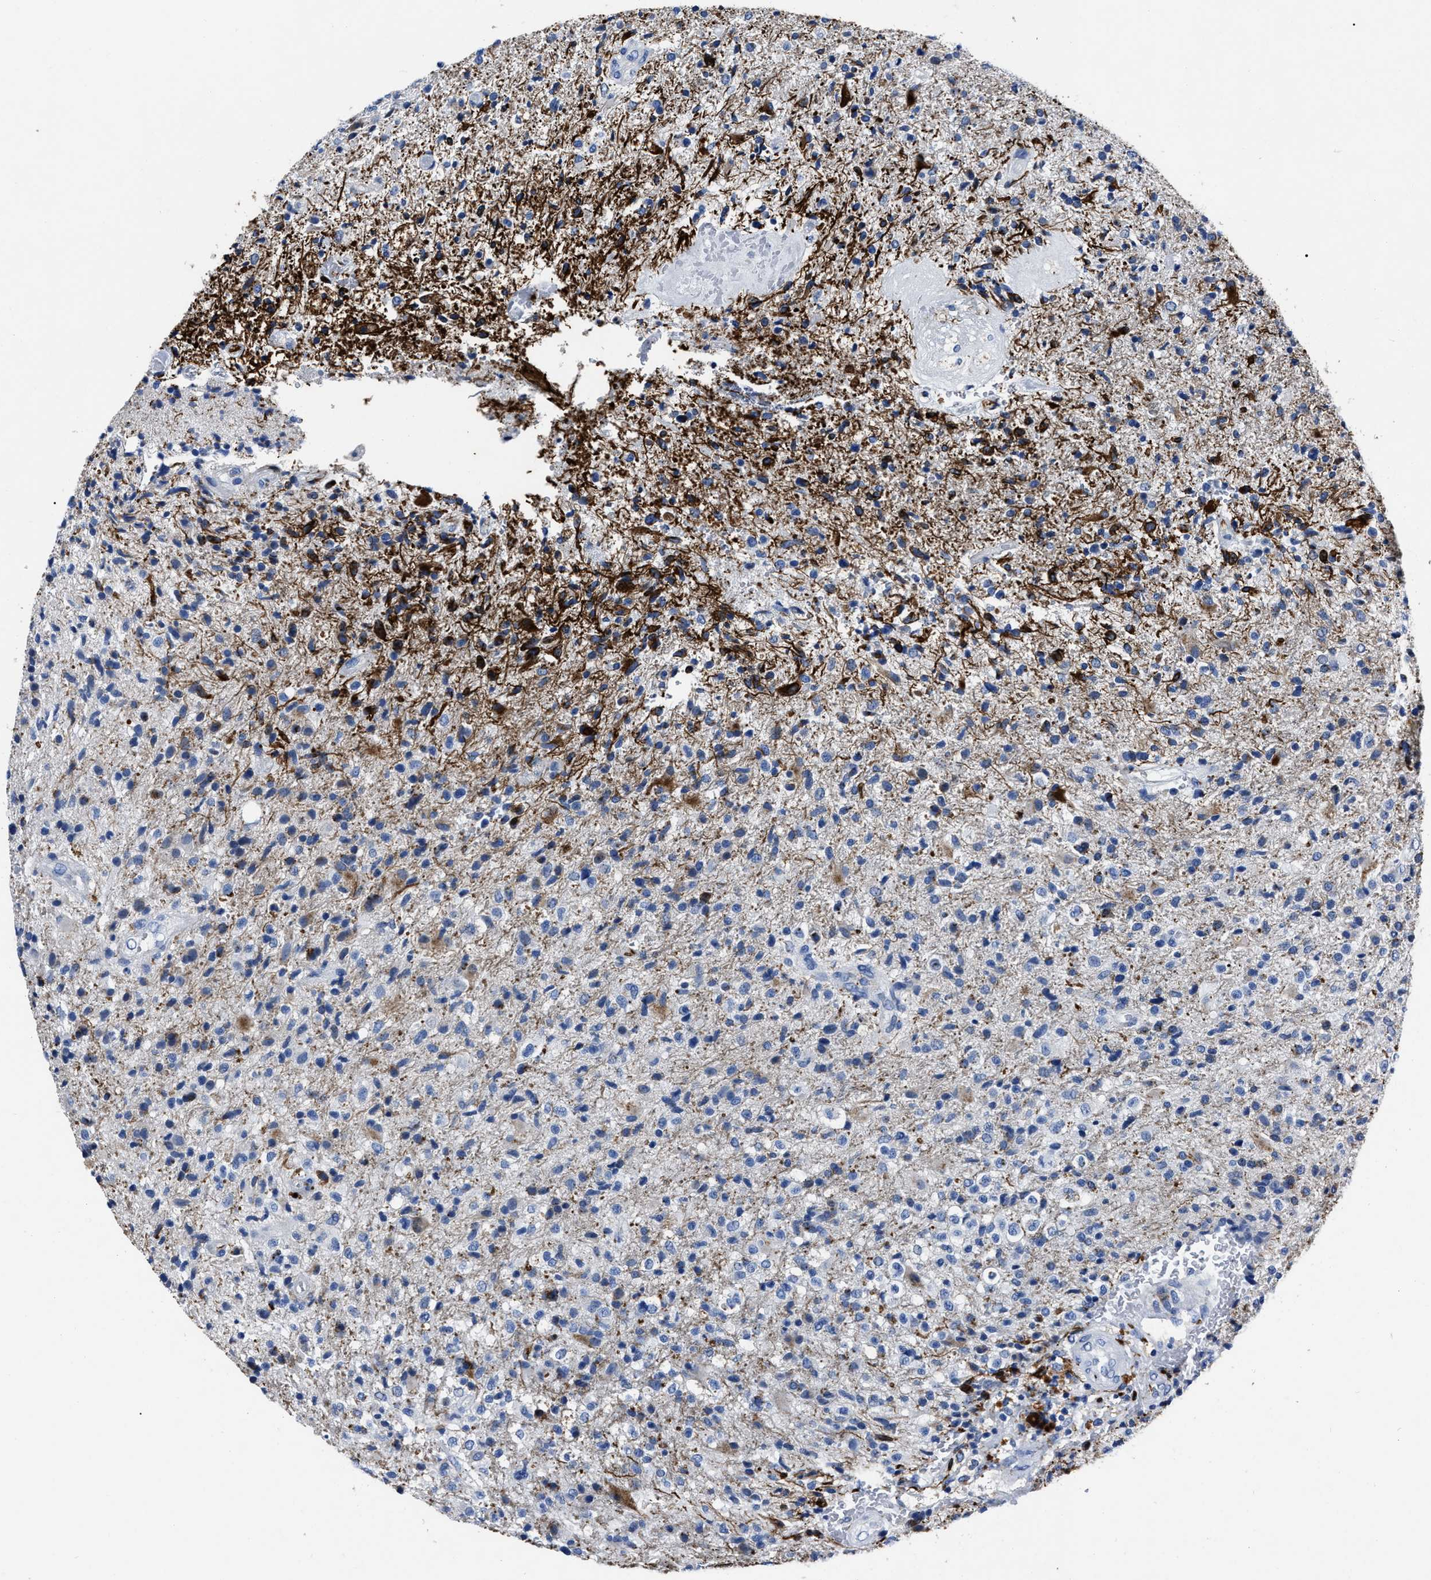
{"staining": {"intensity": "negative", "quantity": "none", "location": "none"}, "tissue": "glioma", "cell_type": "Tumor cells", "image_type": "cancer", "snomed": [{"axis": "morphology", "description": "Glioma, malignant, High grade"}, {"axis": "topography", "description": "Brain"}], "caption": "Malignant glioma (high-grade) was stained to show a protein in brown. There is no significant staining in tumor cells. Brightfield microscopy of immunohistochemistry stained with DAB (3,3'-diaminobenzidine) (brown) and hematoxylin (blue), captured at high magnification.", "gene": "OR10G3", "patient": {"sex": "male", "age": 72}}